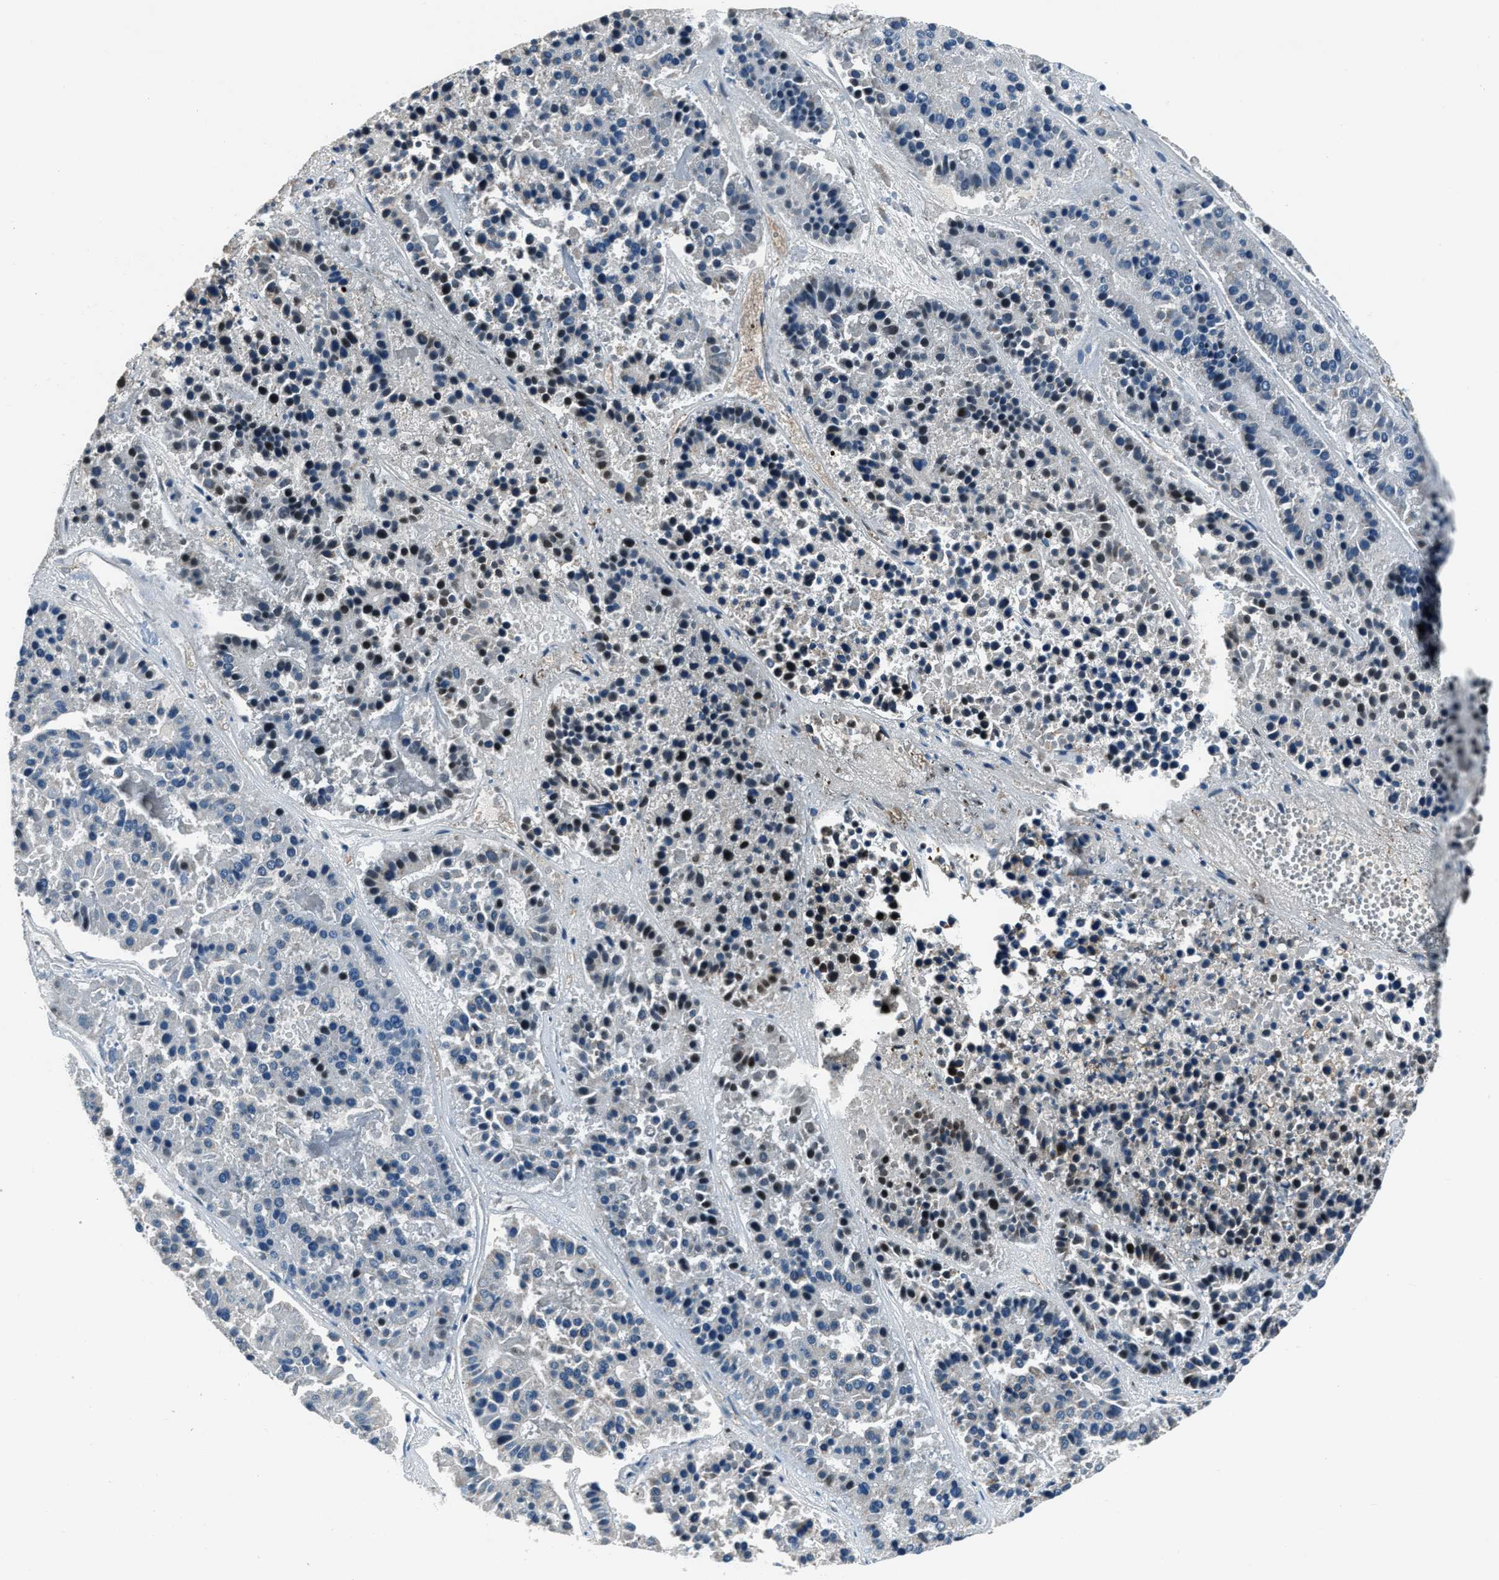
{"staining": {"intensity": "negative", "quantity": "none", "location": "none"}, "tissue": "pancreatic cancer", "cell_type": "Tumor cells", "image_type": "cancer", "snomed": [{"axis": "morphology", "description": "Adenocarcinoma, NOS"}, {"axis": "topography", "description": "Pancreas"}], "caption": "Immunohistochemistry micrograph of neoplastic tissue: pancreatic cancer stained with DAB exhibits no significant protein positivity in tumor cells.", "gene": "OGDH", "patient": {"sex": "male", "age": 50}}